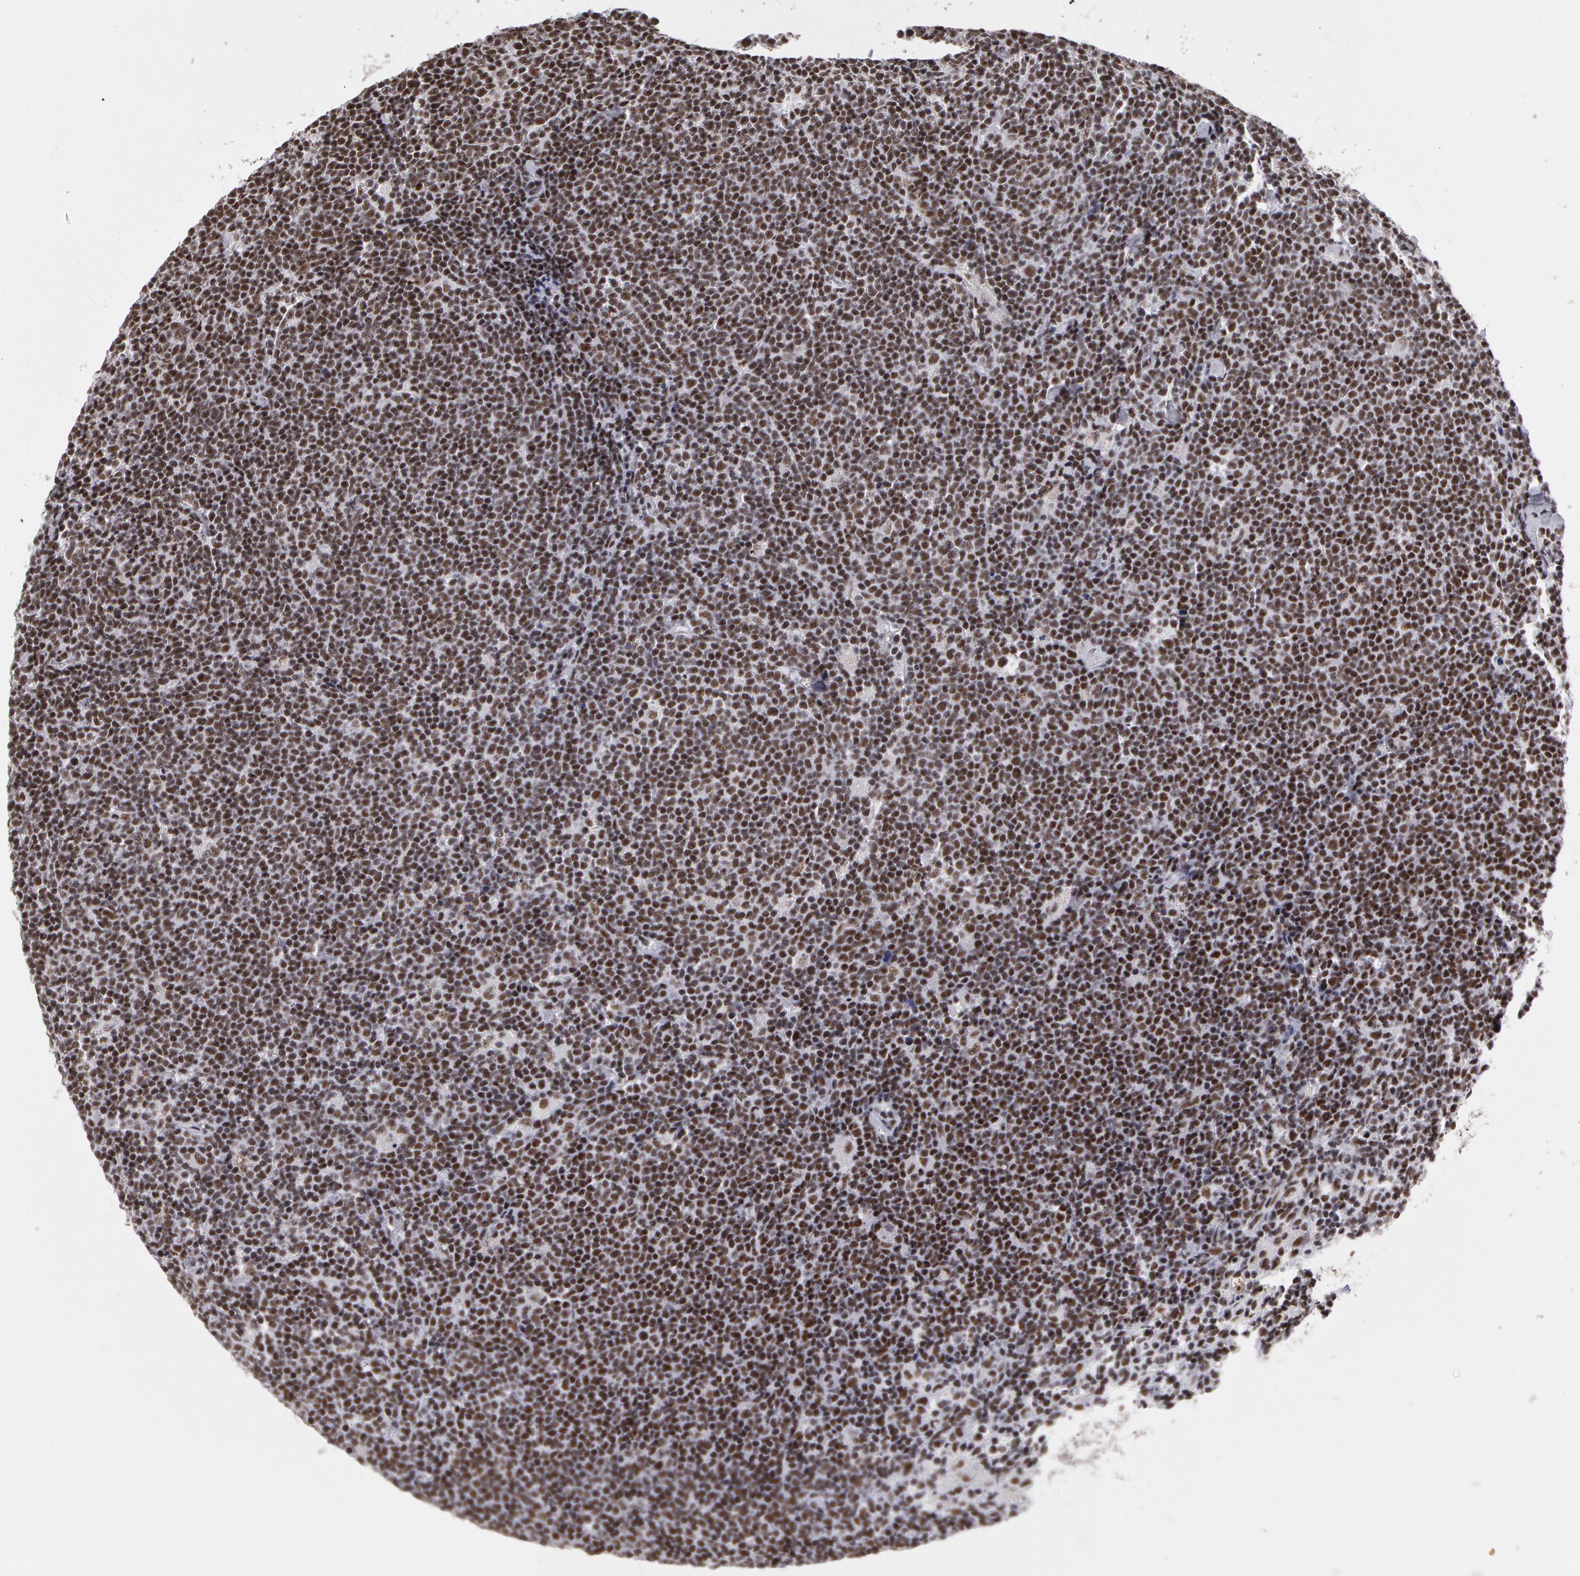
{"staining": {"intensity": "moderate", "quantity": ">75%", "location": "nuclear"}, "tissue": "lymphoma", "cell_type": "Tumor cells", "image_type": "cancer", "snomed": [{"axis": "morphology", "description": "Malignant lymphoma, non-Hodgkin's type, Low grade"}, {"axis": "topography", "description": "Lymph node"}], "caption": "Tumor cells demonstrate medium levels of moderate nuclear staining in approximately >75% of cells in human lymphoma. Immunohistochemistry (ihc) stains the protein of interest in brown and the nuclei are stained blue.", "gene": "PNN", "patient": {"sex": "male", "age": 65}}